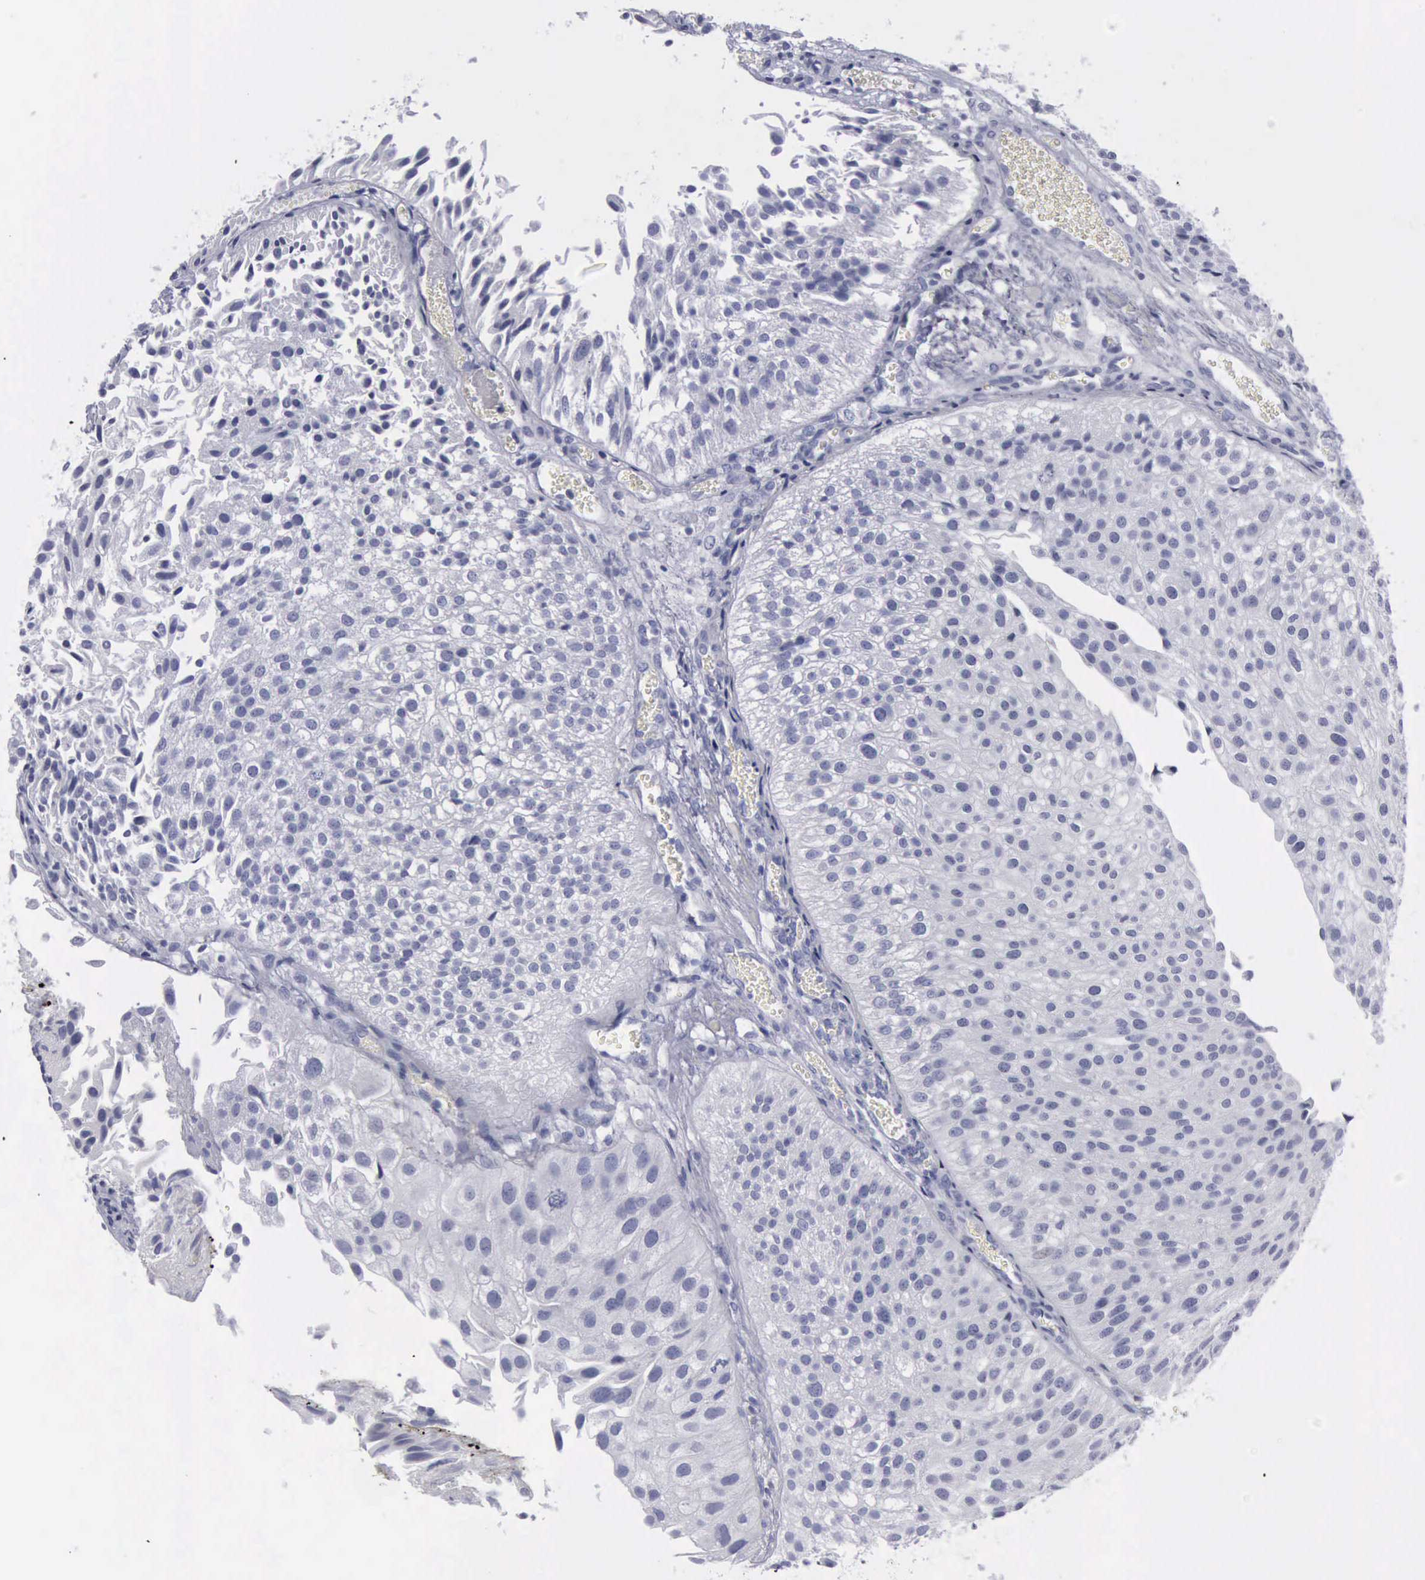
{"staining": {"intensity": "negative", "quantity": "none", "location": "none"}, "tissue": "urothelial cancer", "cell_type": "Tumor cells", "image_type": "cancer", "snomed": [{"axis": "morphology", "description": "Urothelial carcinoma, Low grade"}, {"axis": "topography", "description": "Urinary bladder"}], "caption": "The photomicrograph demonstrates no staining of tumor cells in low-grade urothelial carcinoma.", "gene": "KRT13", "patient": {"sex": "female", "age": 89}}